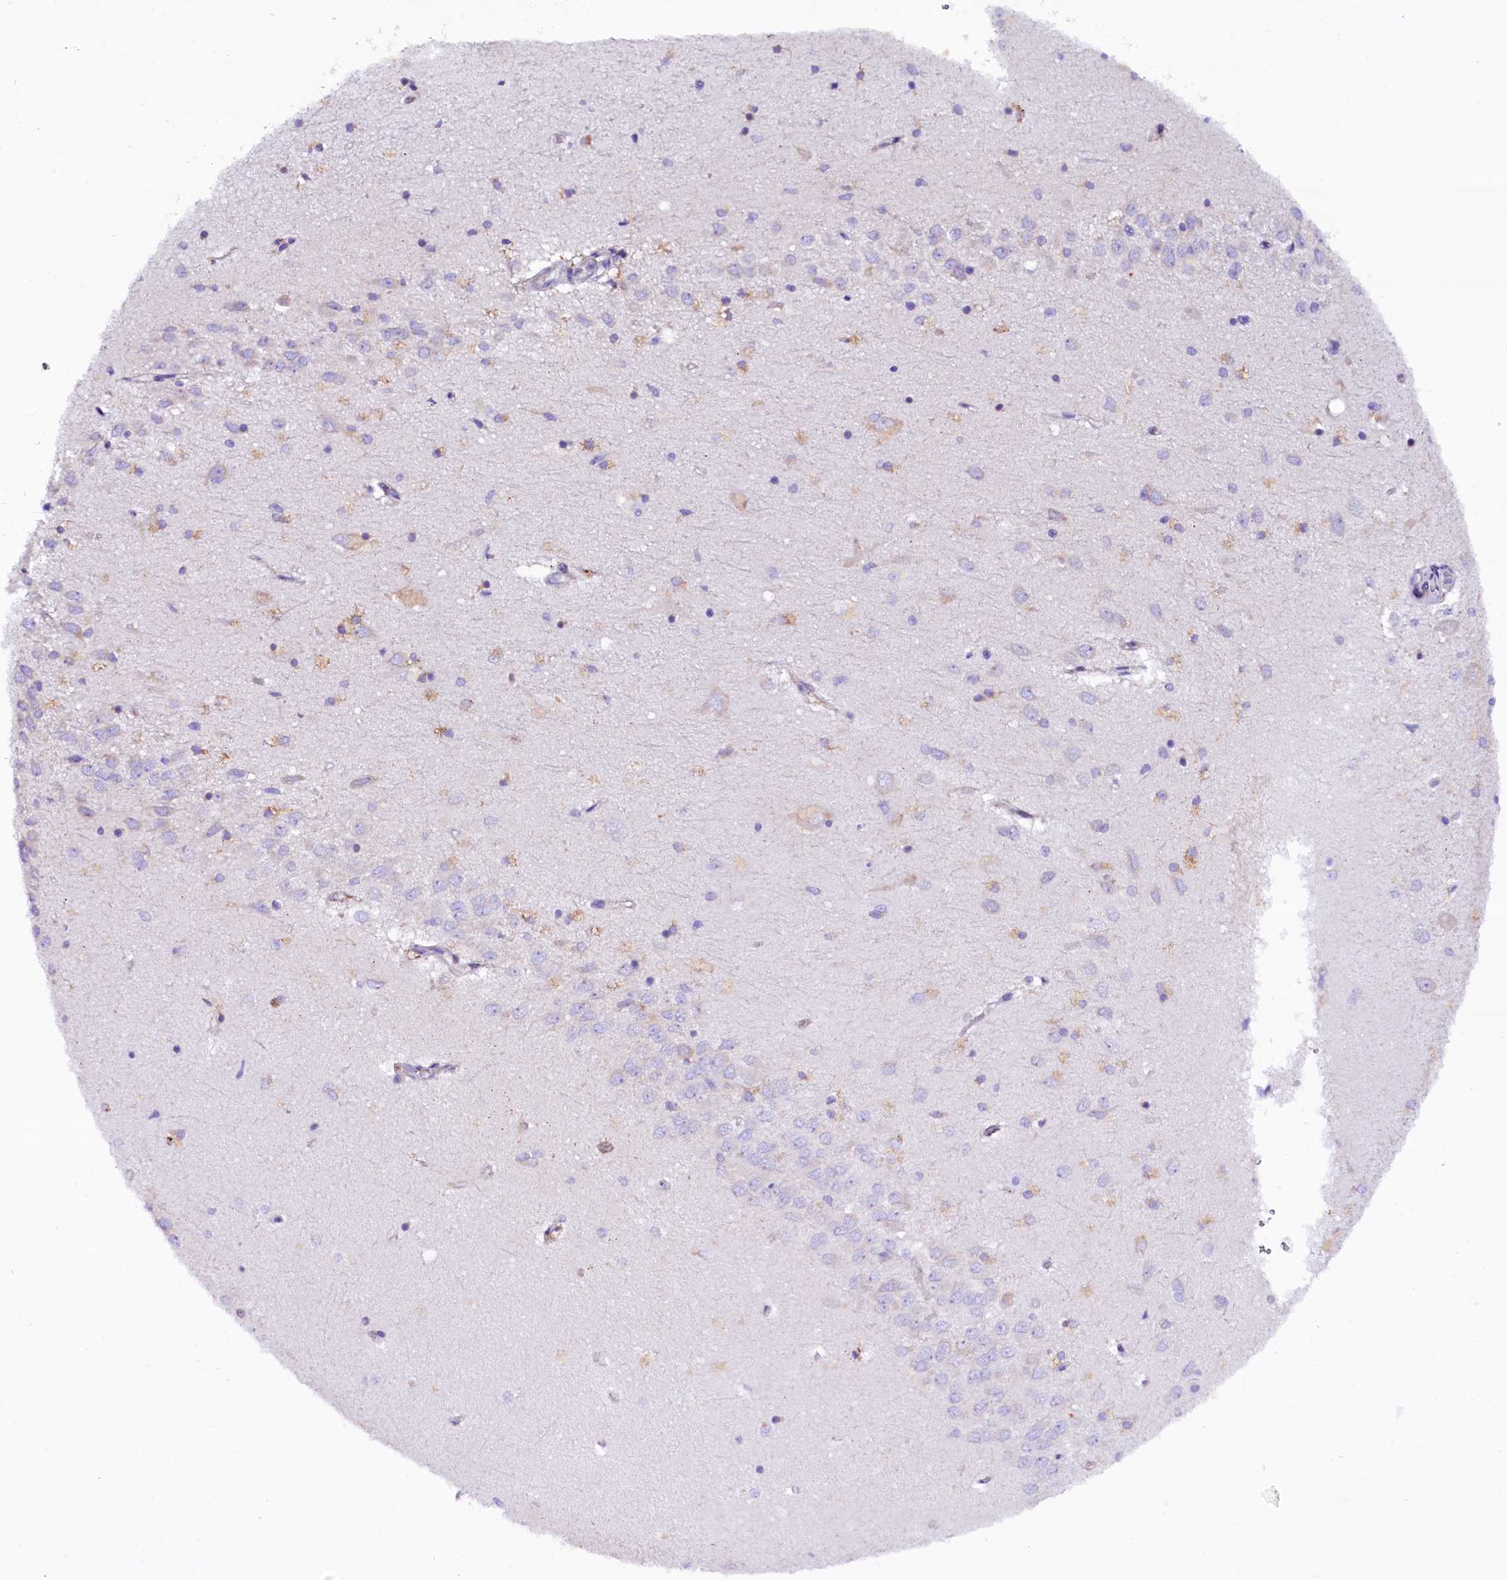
{"staining": {"intensity": "negative", "quantity": "none", "location": "none"}, "tissue": "hippocampus", "cell_type": "Glial cells", "image_type": "normal", "snomed": [{"axis": "morphology", "description": "Normal tissue, NOS"}, {"axis": "topography", "description": "Hippocampus"}], "caption": "This is an immunohistochemistry photomicrograph of unremarkable hippocampus. There is no positivity in glial cells.", "gene": "CMTR2", "patient": {"sex": "female", "age": 64}}